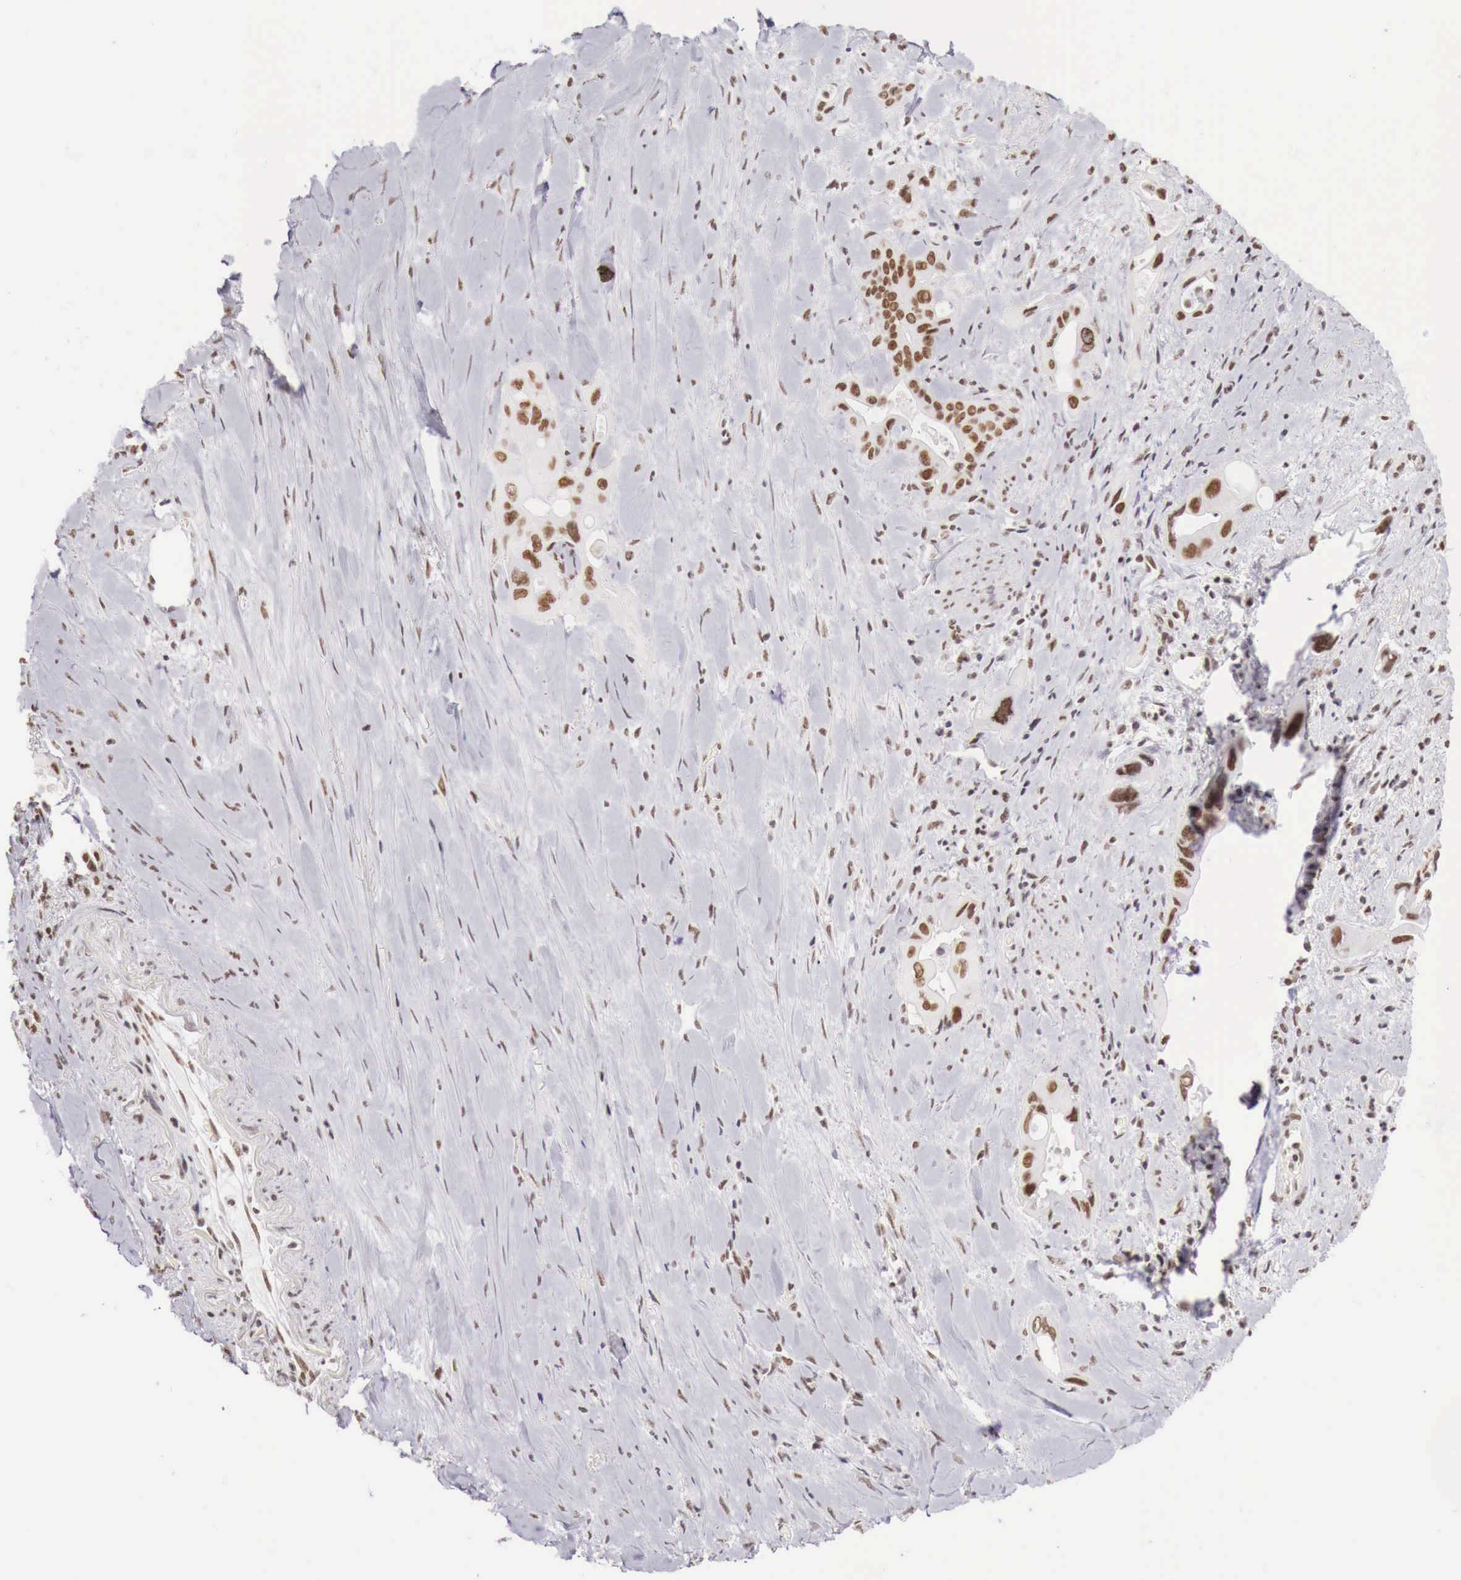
{"staining": {"intensity": "weak", "quantity": "25%-75%", "location": "nuclear"}, "tissue": "pancreatic cancer", "cell_type": "Tumor cells", "image_type": "cancer", "snomed": [{"axis": "morphology", "description": "Adenocarcinoma, NOS"}, {"axis": "topography", "description": "Pancreas"}], "caption": "Brown immunohistochemical staining in adenocarcinoma (pancreatic) displays weak nuclear positivity in approximately 25%-75% of tumor cells.", "gene": "PHF14", "patient": {"sex": "male", "age": 77}}